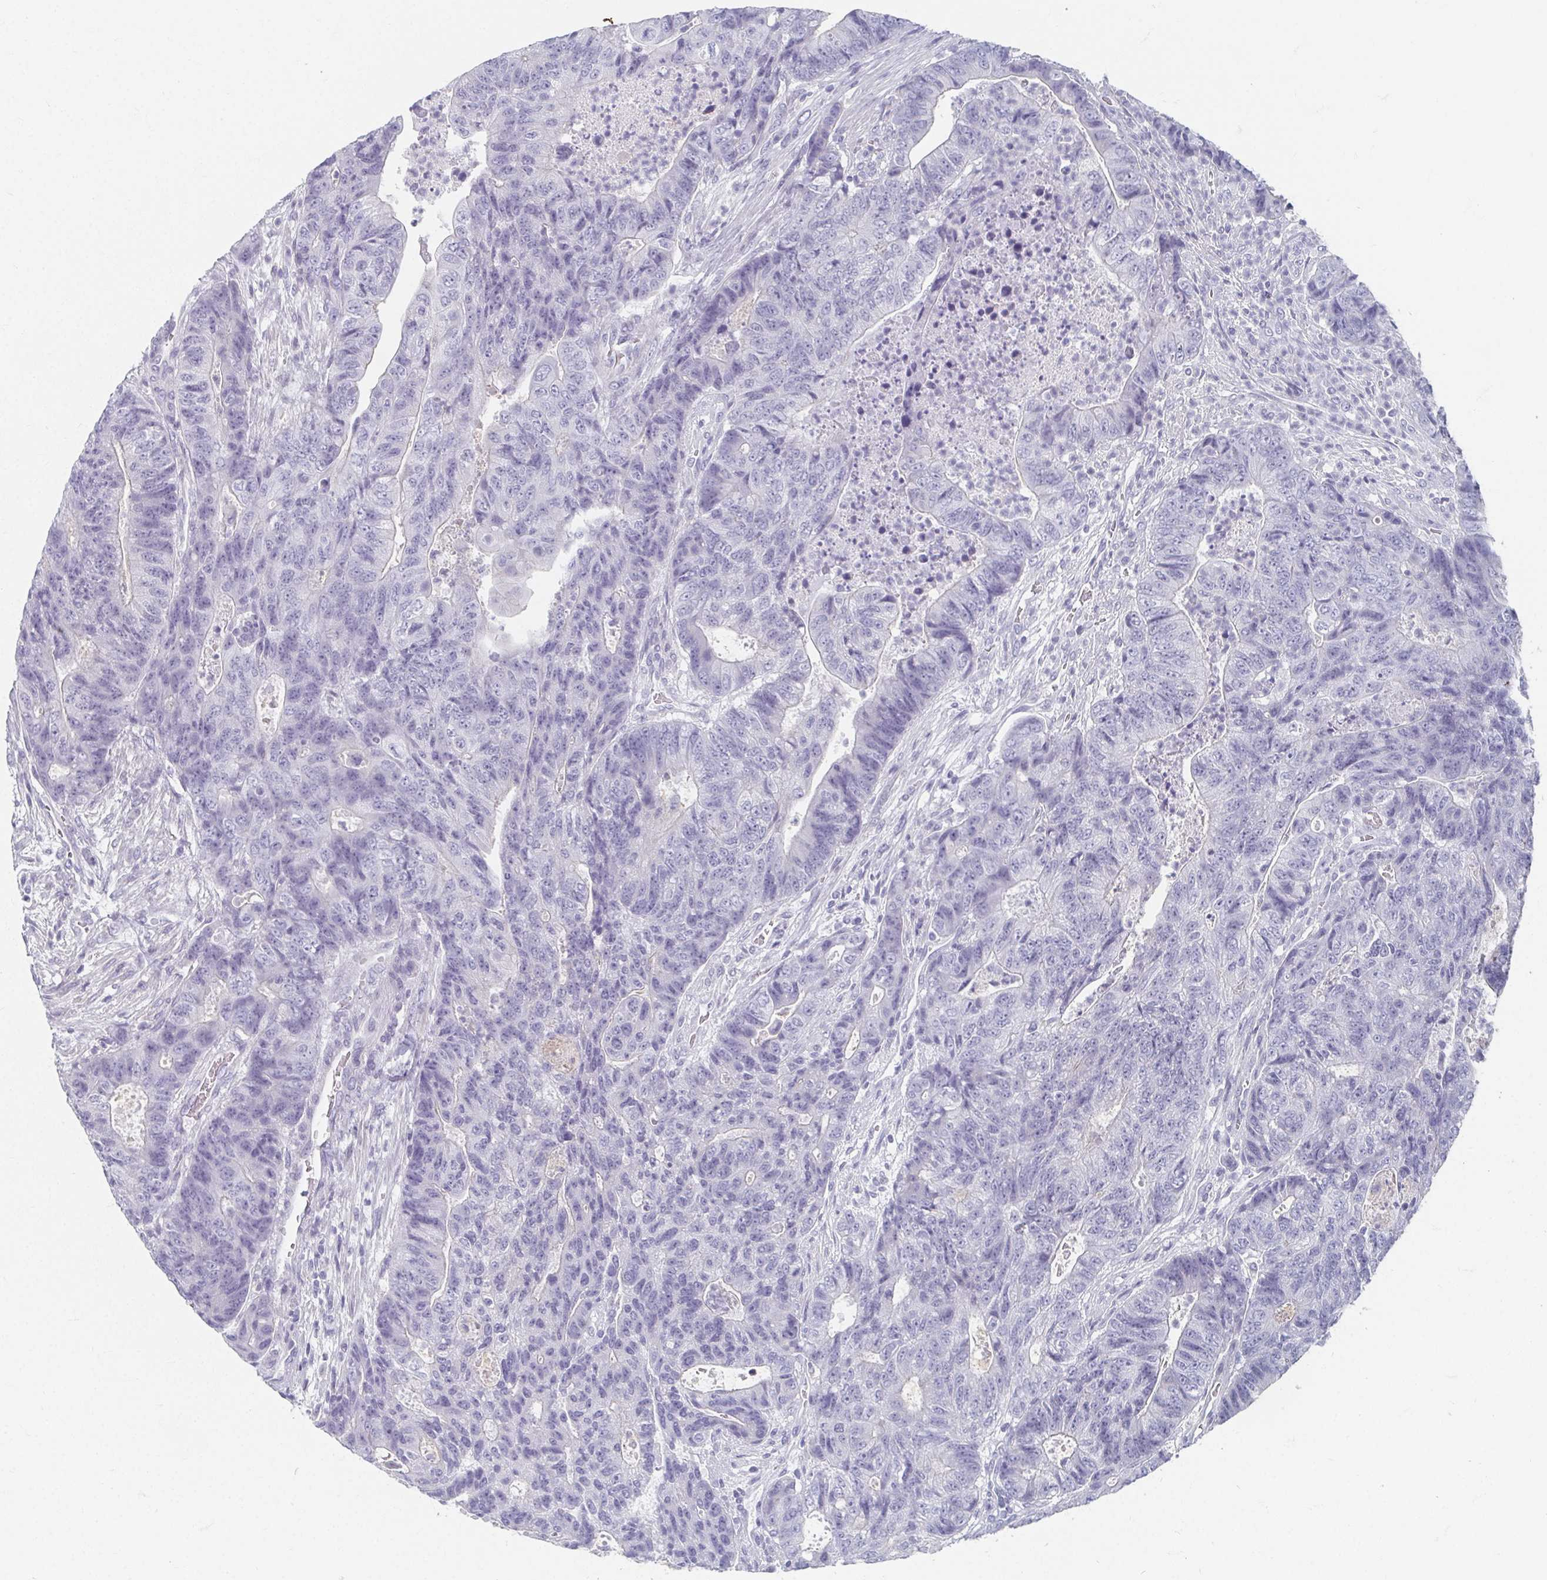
{"staining": {"intensity": "negative", "quantity": "none", "location": "none"}, "tissue": "colorectal cancer", "cell_type": "Tumor cells", "image_type": "cancer", "snomed": [{"axis": "morphology", "description": "Adenocarcinoma, NOS"}, {"axis": "topography", "description": "Colon"}], "caption": "Histopathology image shows no significant protein expression in tumor cells of colorectal cancer.", "gene": "CAMKV", "patient": {"sex": "female", "age": 48}}